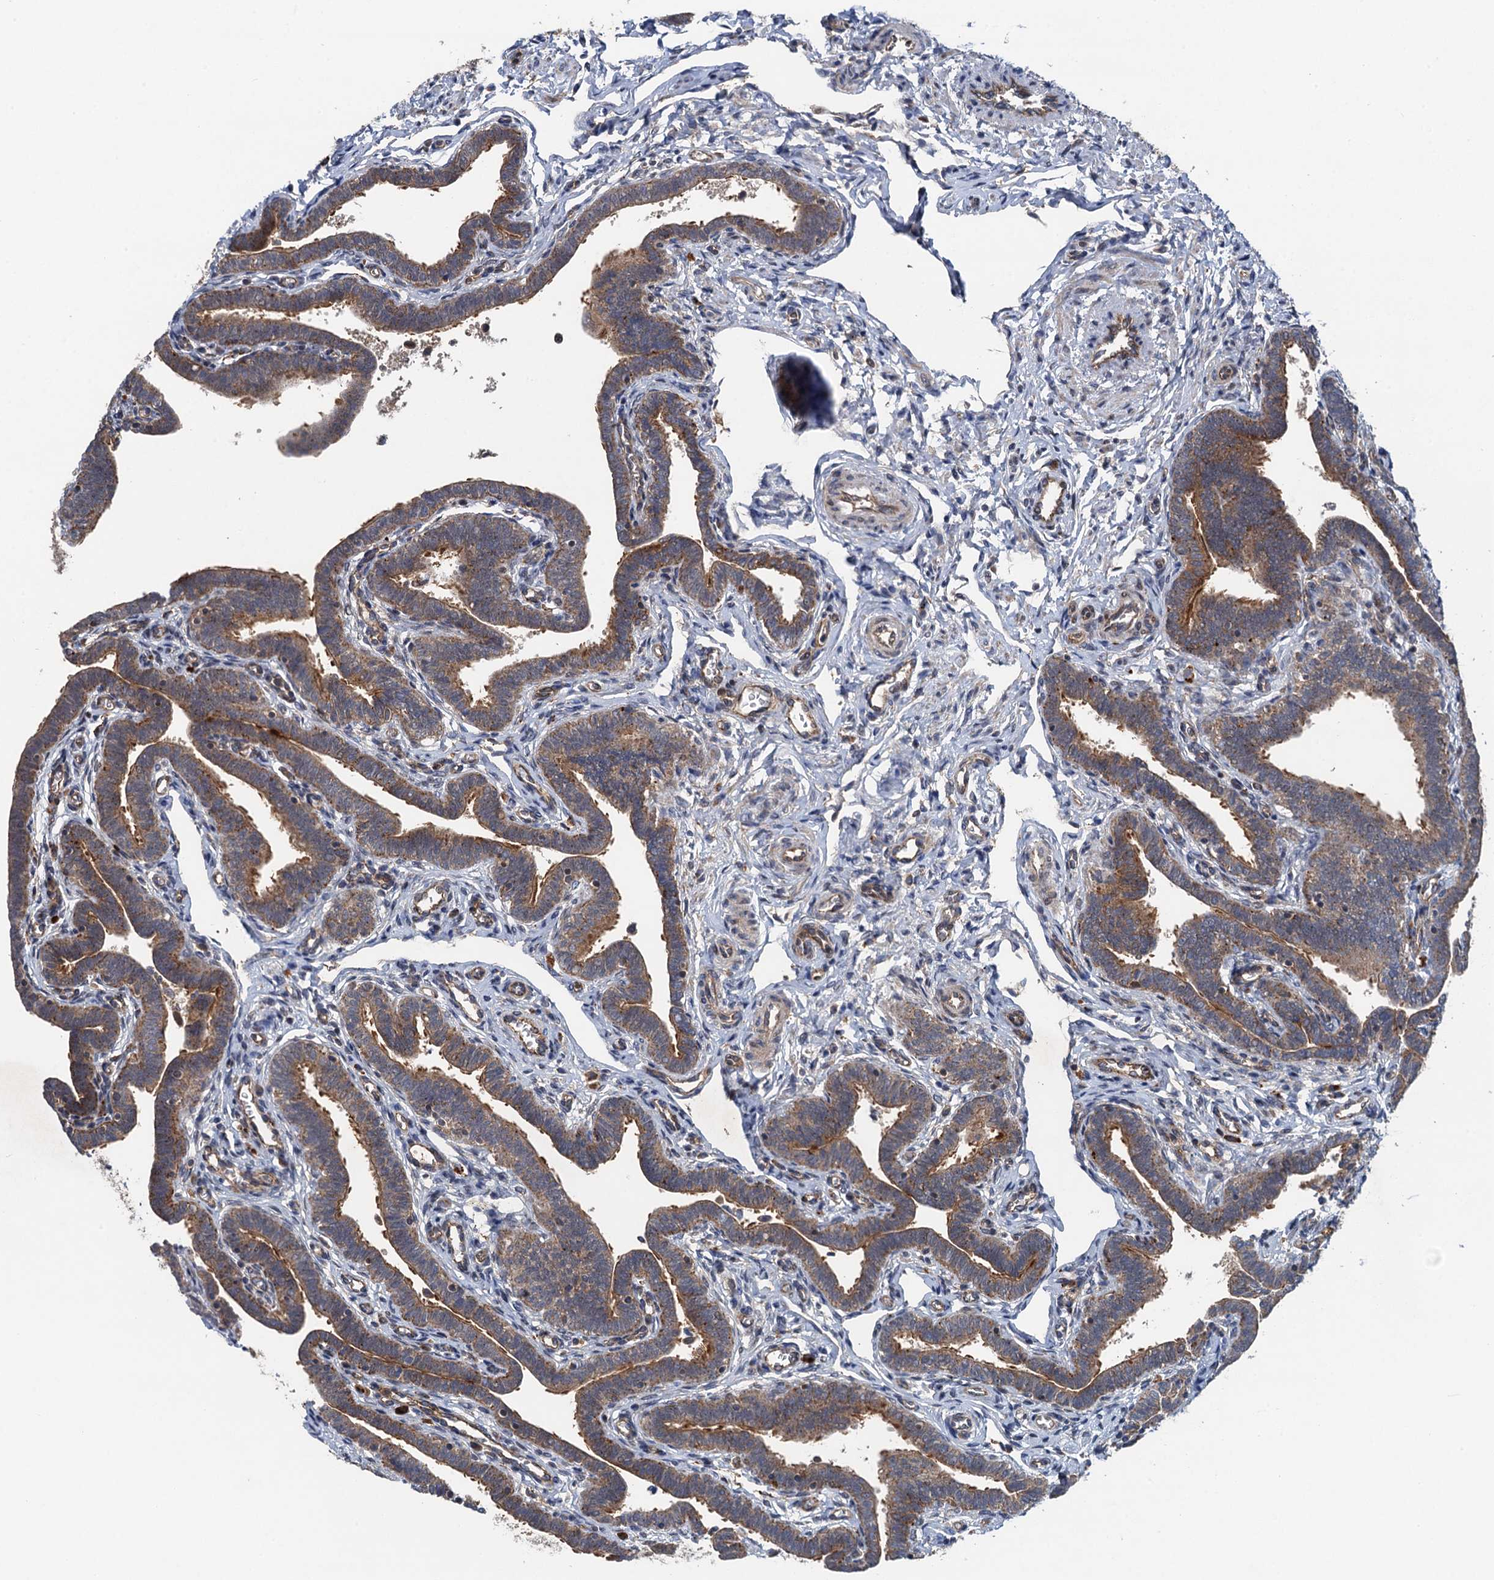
{"staining": {"intensity": "moderate", "quantity": "25%-75%", "location": "cytoplasmic/membranous"}, "tissue": "fallopian tube", "cell_type": "Glandular cells", "image_type": "normal", "snomed": [{"axis": "morphology", "description": "Normal tissue, NOS"}, {"axis": "topography", "description": "Fallopian tube"}], "caption": "Glandular cells exhibit medium levels of moderate cytoplasmic/membranous positivity in about 25%-75% of cells in benign human fallopian tube.", "gene": "NLRP10", "patient": {"sex": "female", "age": 36}}